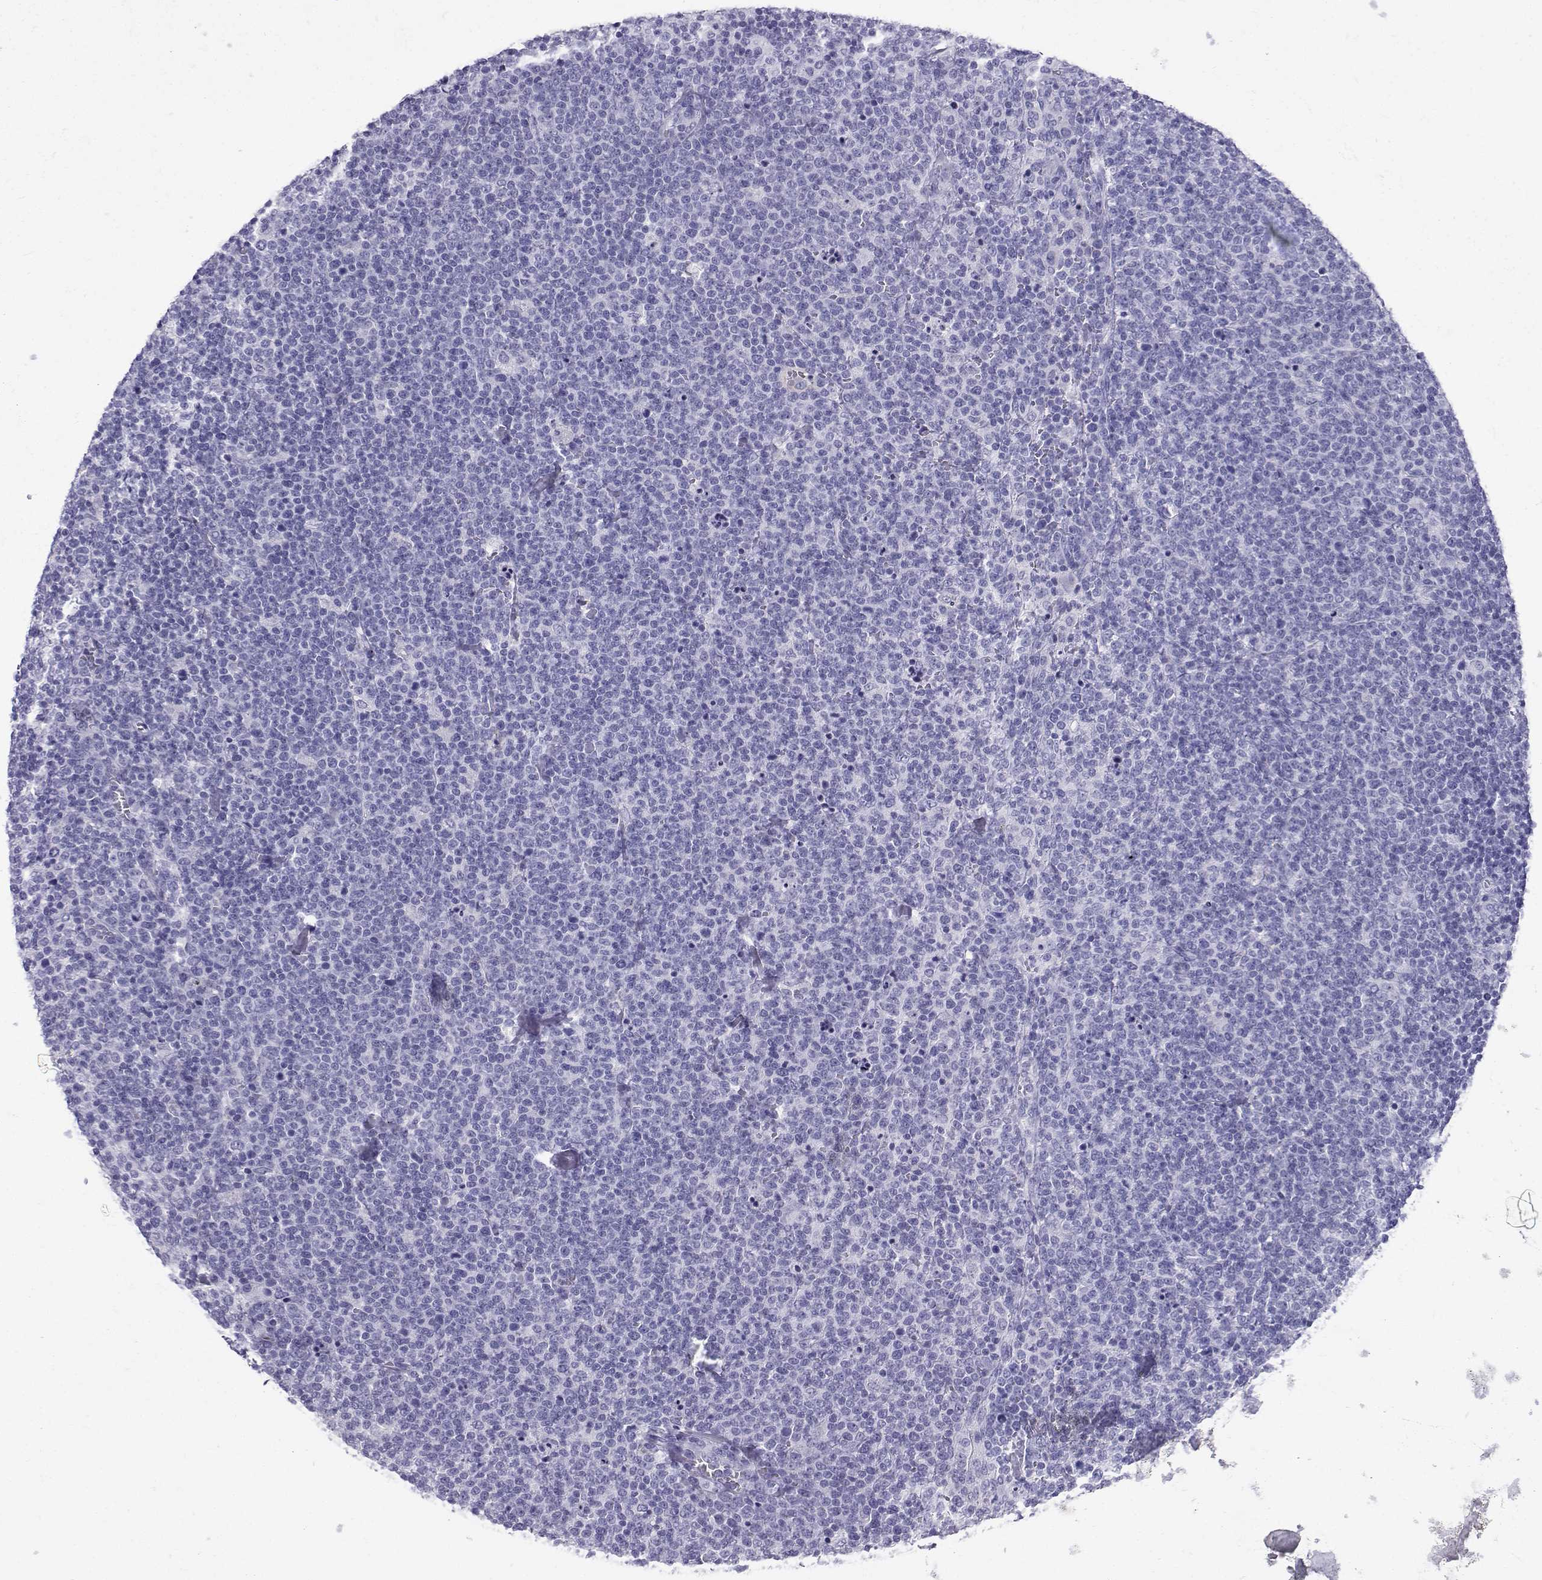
{"staining": {"intensity": "negative", "quantity": "none", "location": "none"}, "tissue": "lymphoma", "cell_type": "Tumor cells", "image_type": "cancer", "snomed": [{"axis": "morphology", "description": "Malignant lymphoma, non-Hodgkin's type, High grade"}, {"axis": "topography", "description": "Lymph node"}], "caption": "An IHC micrograph of malignant lymphoma, non-Hodgkin's type (high-grade) is shown. There is no staining in tumor cells of malignant lymphoma, non-Hodgkin's type (high-grade).", "gene": "NEFL", "patient": {"sex": "male", "age": 61}}